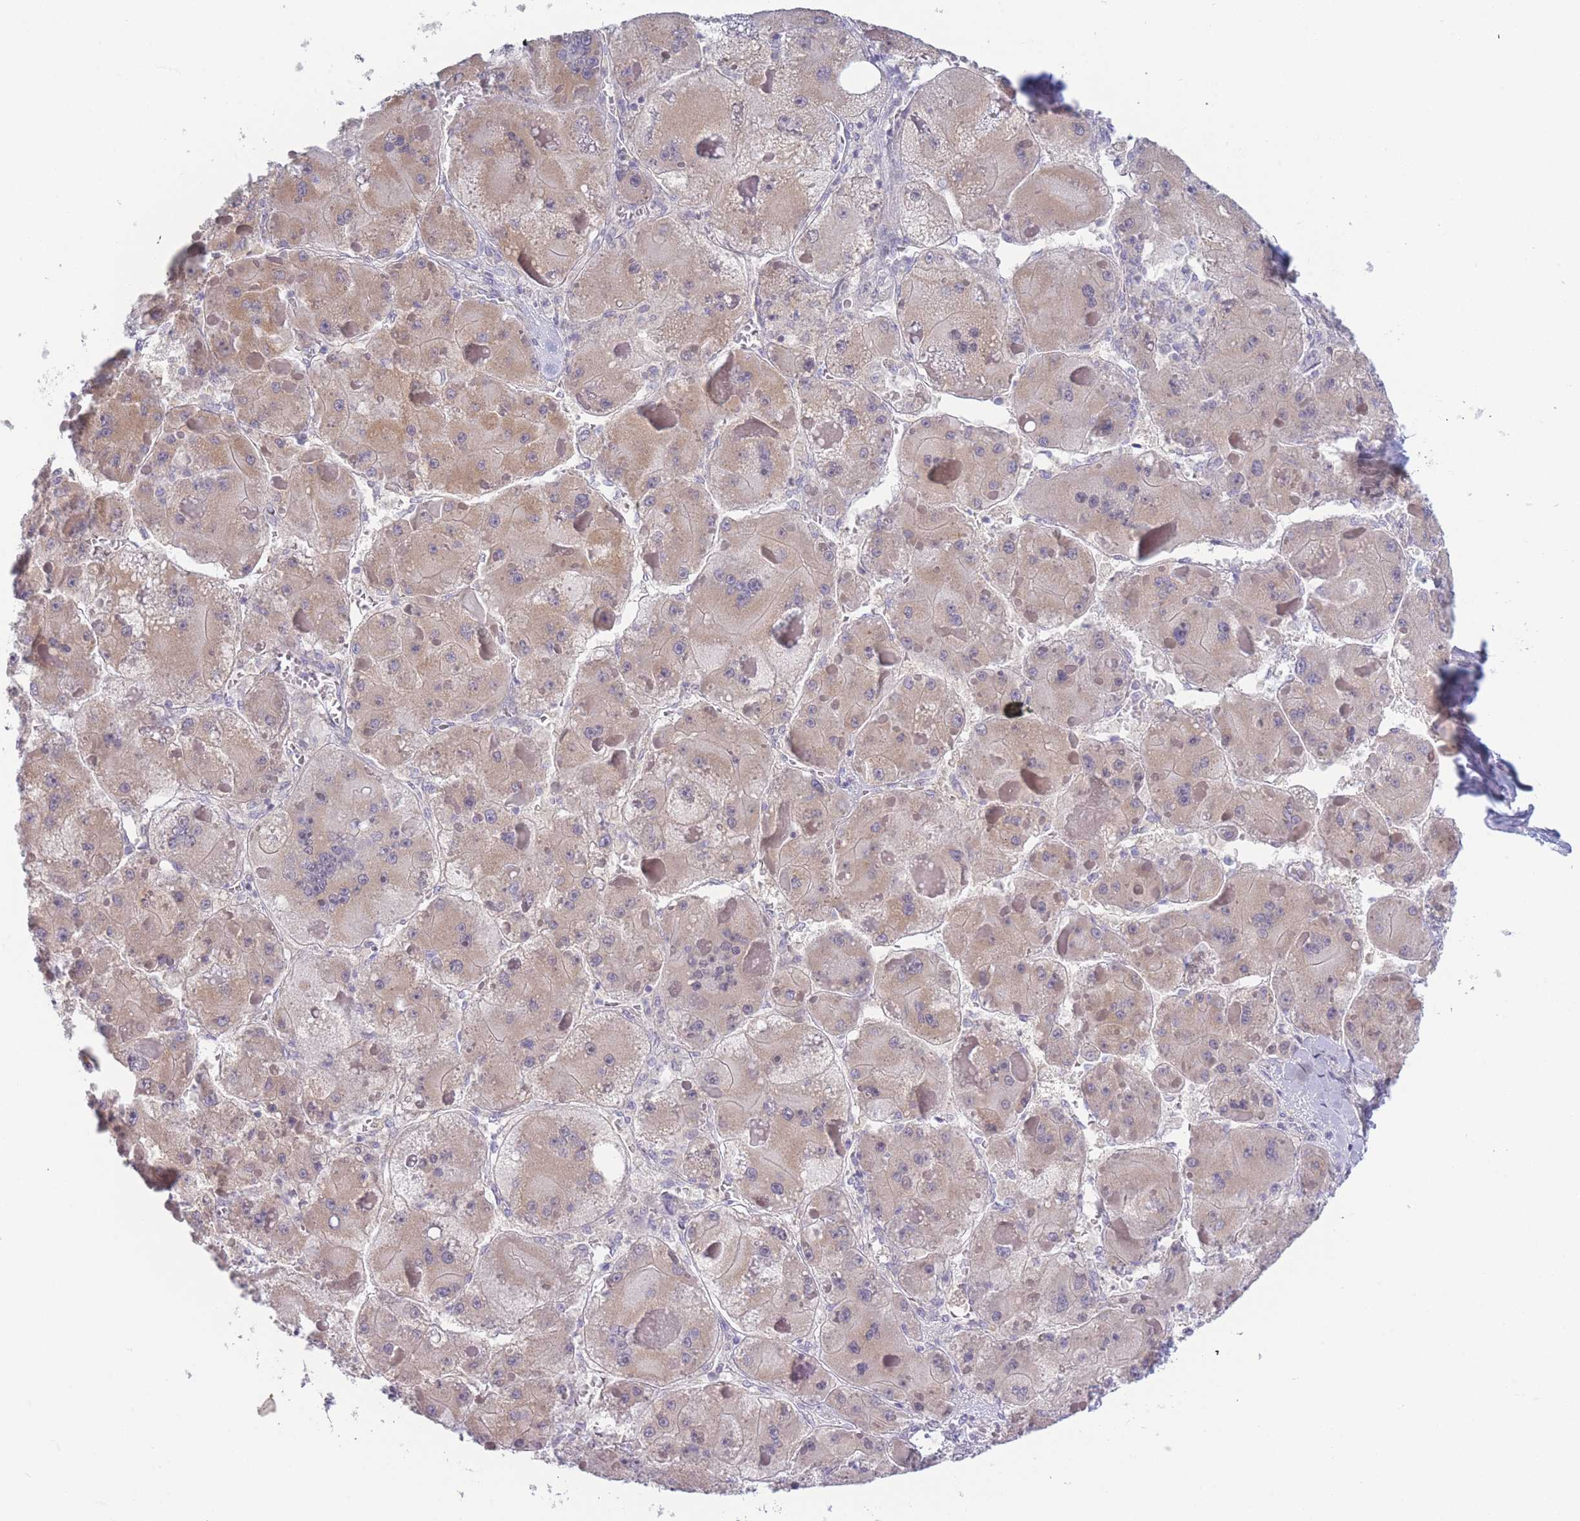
{"staining": {"intensity": "weak", "quantity": ">75%", "location": "cytoplasmic/membranous"}, "tissue": "liver cancer", "cell_type": "Tumor cells", "image_type": "cancer", "snomed": [{"axis": "morphology", "description": "Carcinoma, Hepatocellular, NOS"}, {"axis": "topography", "description": "Liver"}], "caption": "Hepatocellular carcinoma (liver) was stained to show a protein in brown. There is low levels of weak cytoplasmic/membranous staining in approximately >75% of tumor cells.", "gene": "FAM227B", "patient": {"sex": "female", "age": 73}}